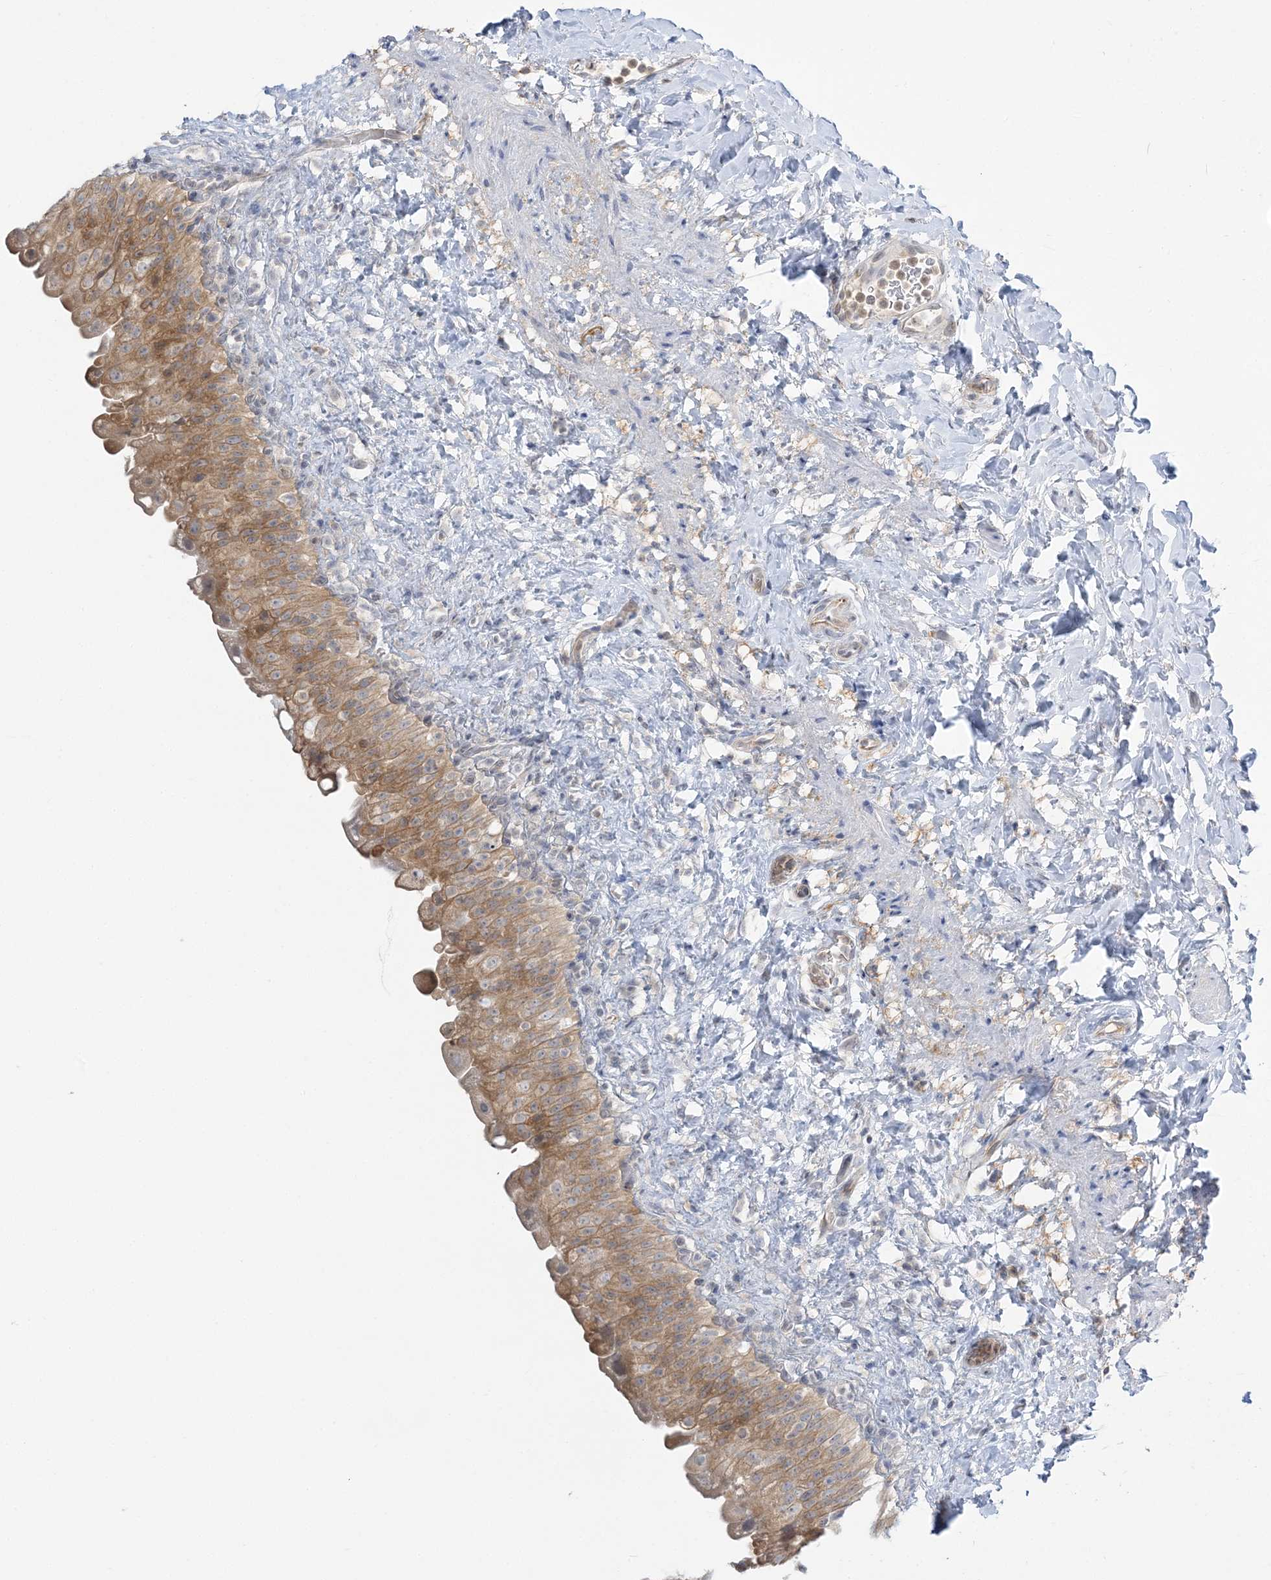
{"staining": {"intensity": "moderate", "quantity": "25%-75%", "location": "cytoplasmic/membranous"}, "tissue": "urinary bladder", "cell_type": "Urothelial cells", "image_type": "normal", "snomed": [{"axis": "morphology", "description": "Normal tissue, NOS"}, {"axis": "topography", "description": "Urinary bladder"}], "caption": "High-power microscopy captured an IHC histopathology image of unremarkable urinary bladder, revealing moderate cytoplasmic/membranous expression in about 25%-75% of urothelial cells.", "gene": "THADA", "patient": {"sex": "female", "age": 27}}